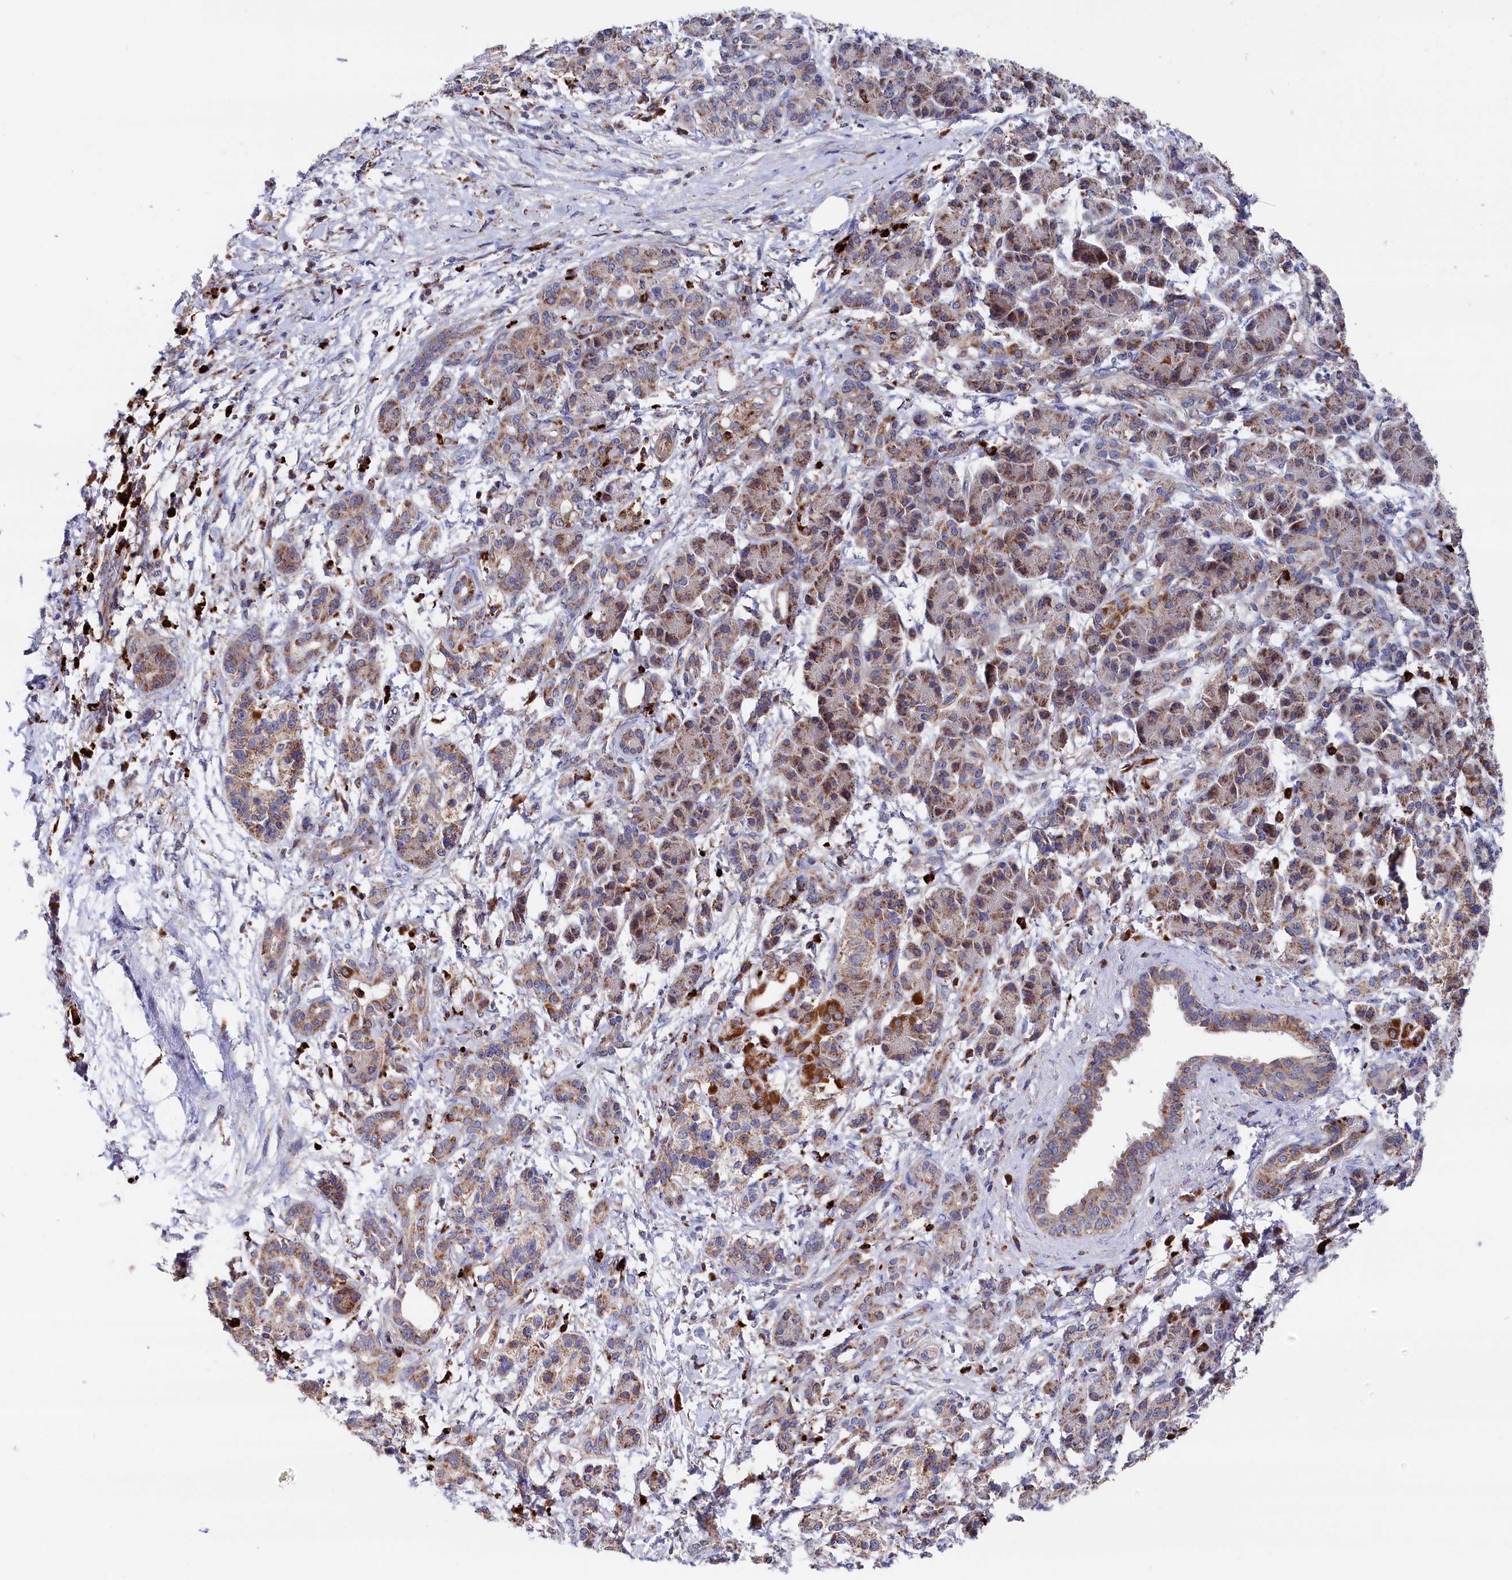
{"staining": {"intensity": "moderate", "quantity": ">75%", "location": "cytoplasmic/membranous"}, "tissue": "pancreatic cancer", "cell_type": "Tumor cells", "image_type": "cancer", "snomed": [{"axis": "morphology", "description": "Adenocarcinoma, NOS"}, {"axis": "topography", "description": "Pancreas"}], "caption": "Human pancreatic adenocarcinoma stained for a protein (brown) shows moderate cytoplasmic/membranous positive positivity in about >75% of tumor cells.", "gene": "CHCHD1", "patient": {"sex": "female", "age": 55}}